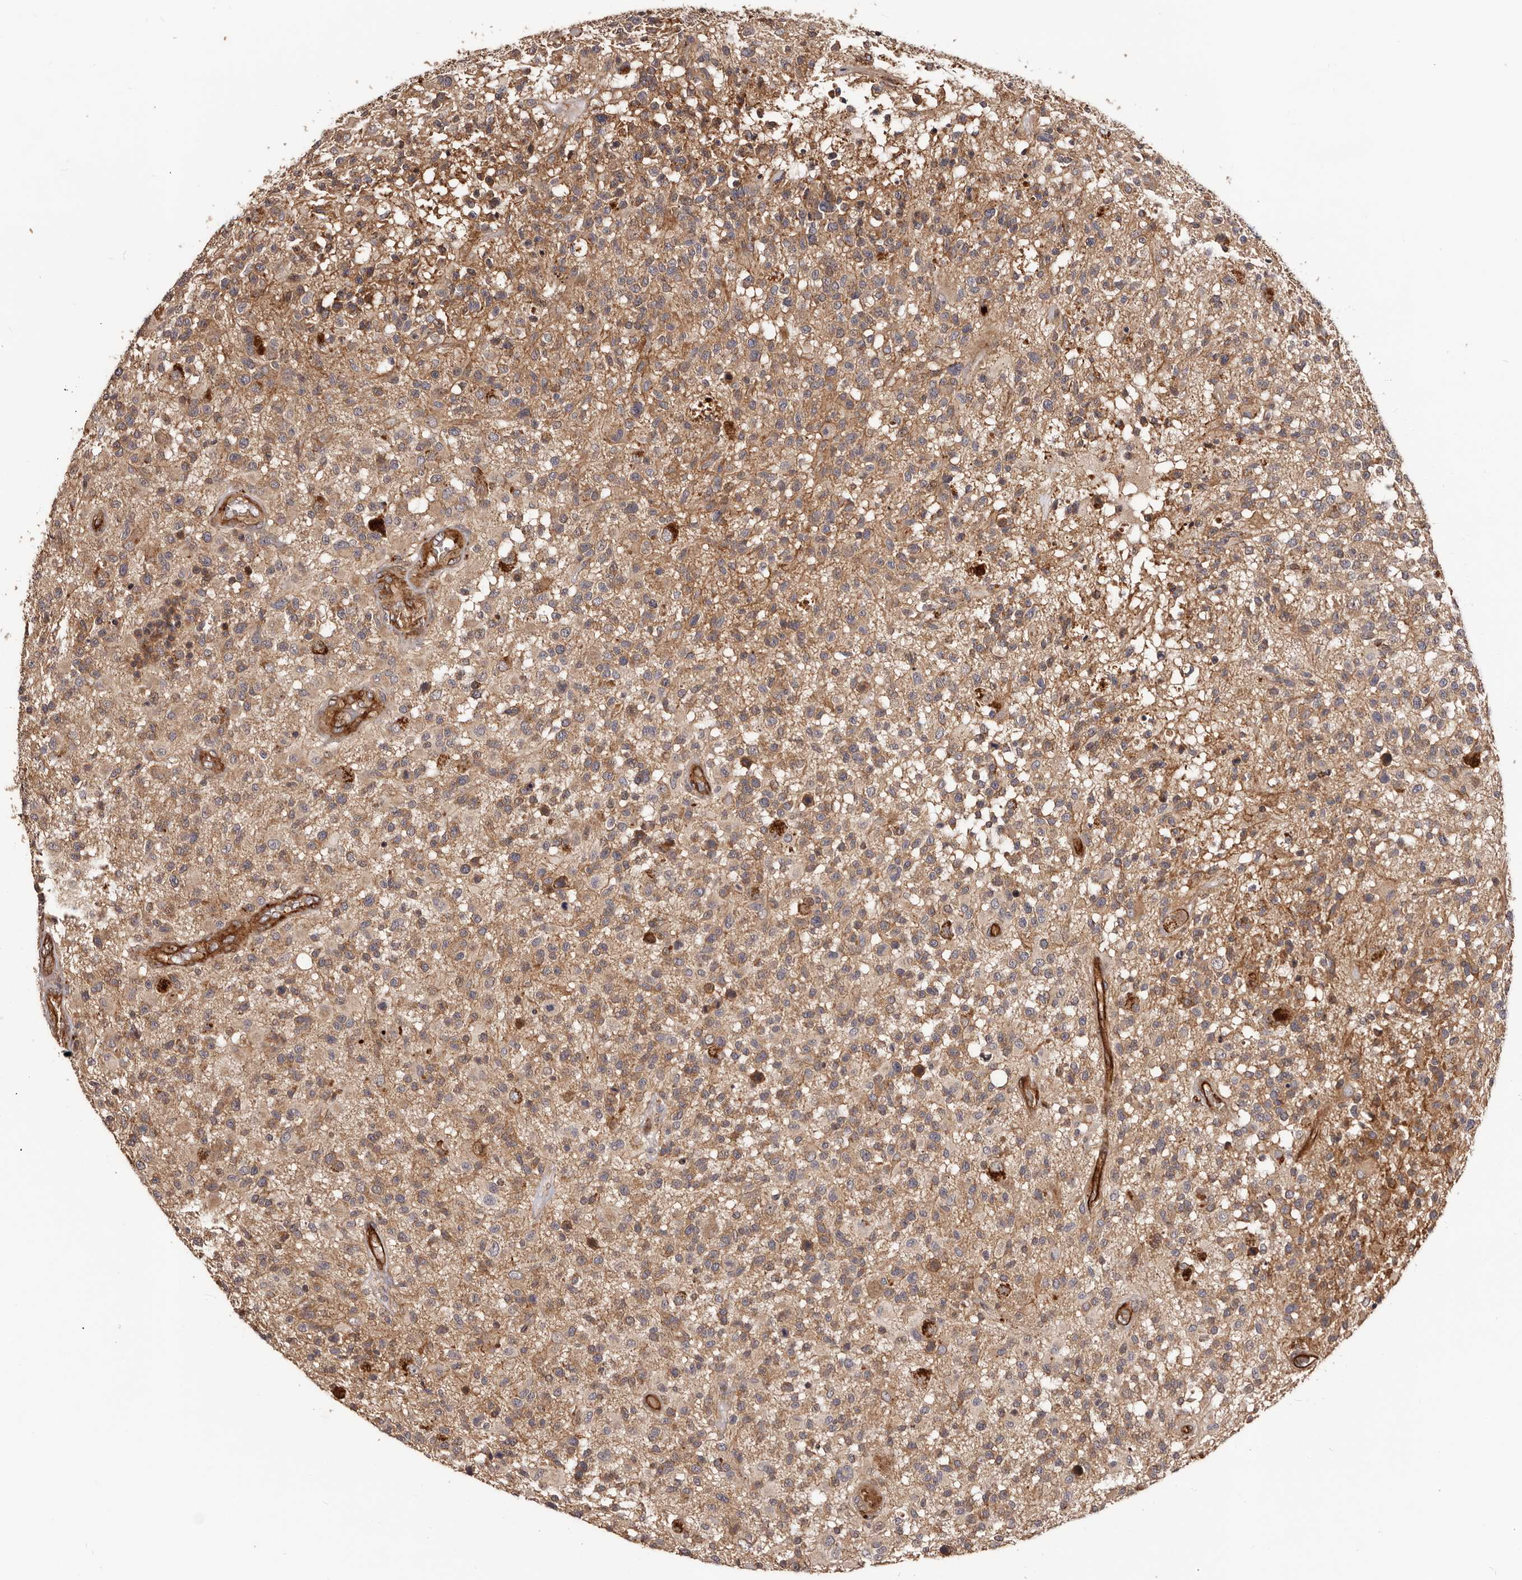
{"staining": {"intensity": "moderate", "quantity": ">75%", "location": "cytoplasmic/membranous"}, "tissue": "glioma", "cell_type": "Tumor cells", "image_type": "cancer", "snomed": [{"axis": "morphology", "description": "Glioma, malignant, High grade"}, {"axis": "morphology", "description": "Glioblastoma, NOS"}, {"axis": "topography", "description": "Brain"}], "caption": "Brown immunohistochemical staining in human high-grade glioma (malignant) reveals moderate cytoplasmic/membranous expression in about >75% of tumor cells.", "gene": "GTPBP1", "patient": {"sex": "male", "age": 60}}